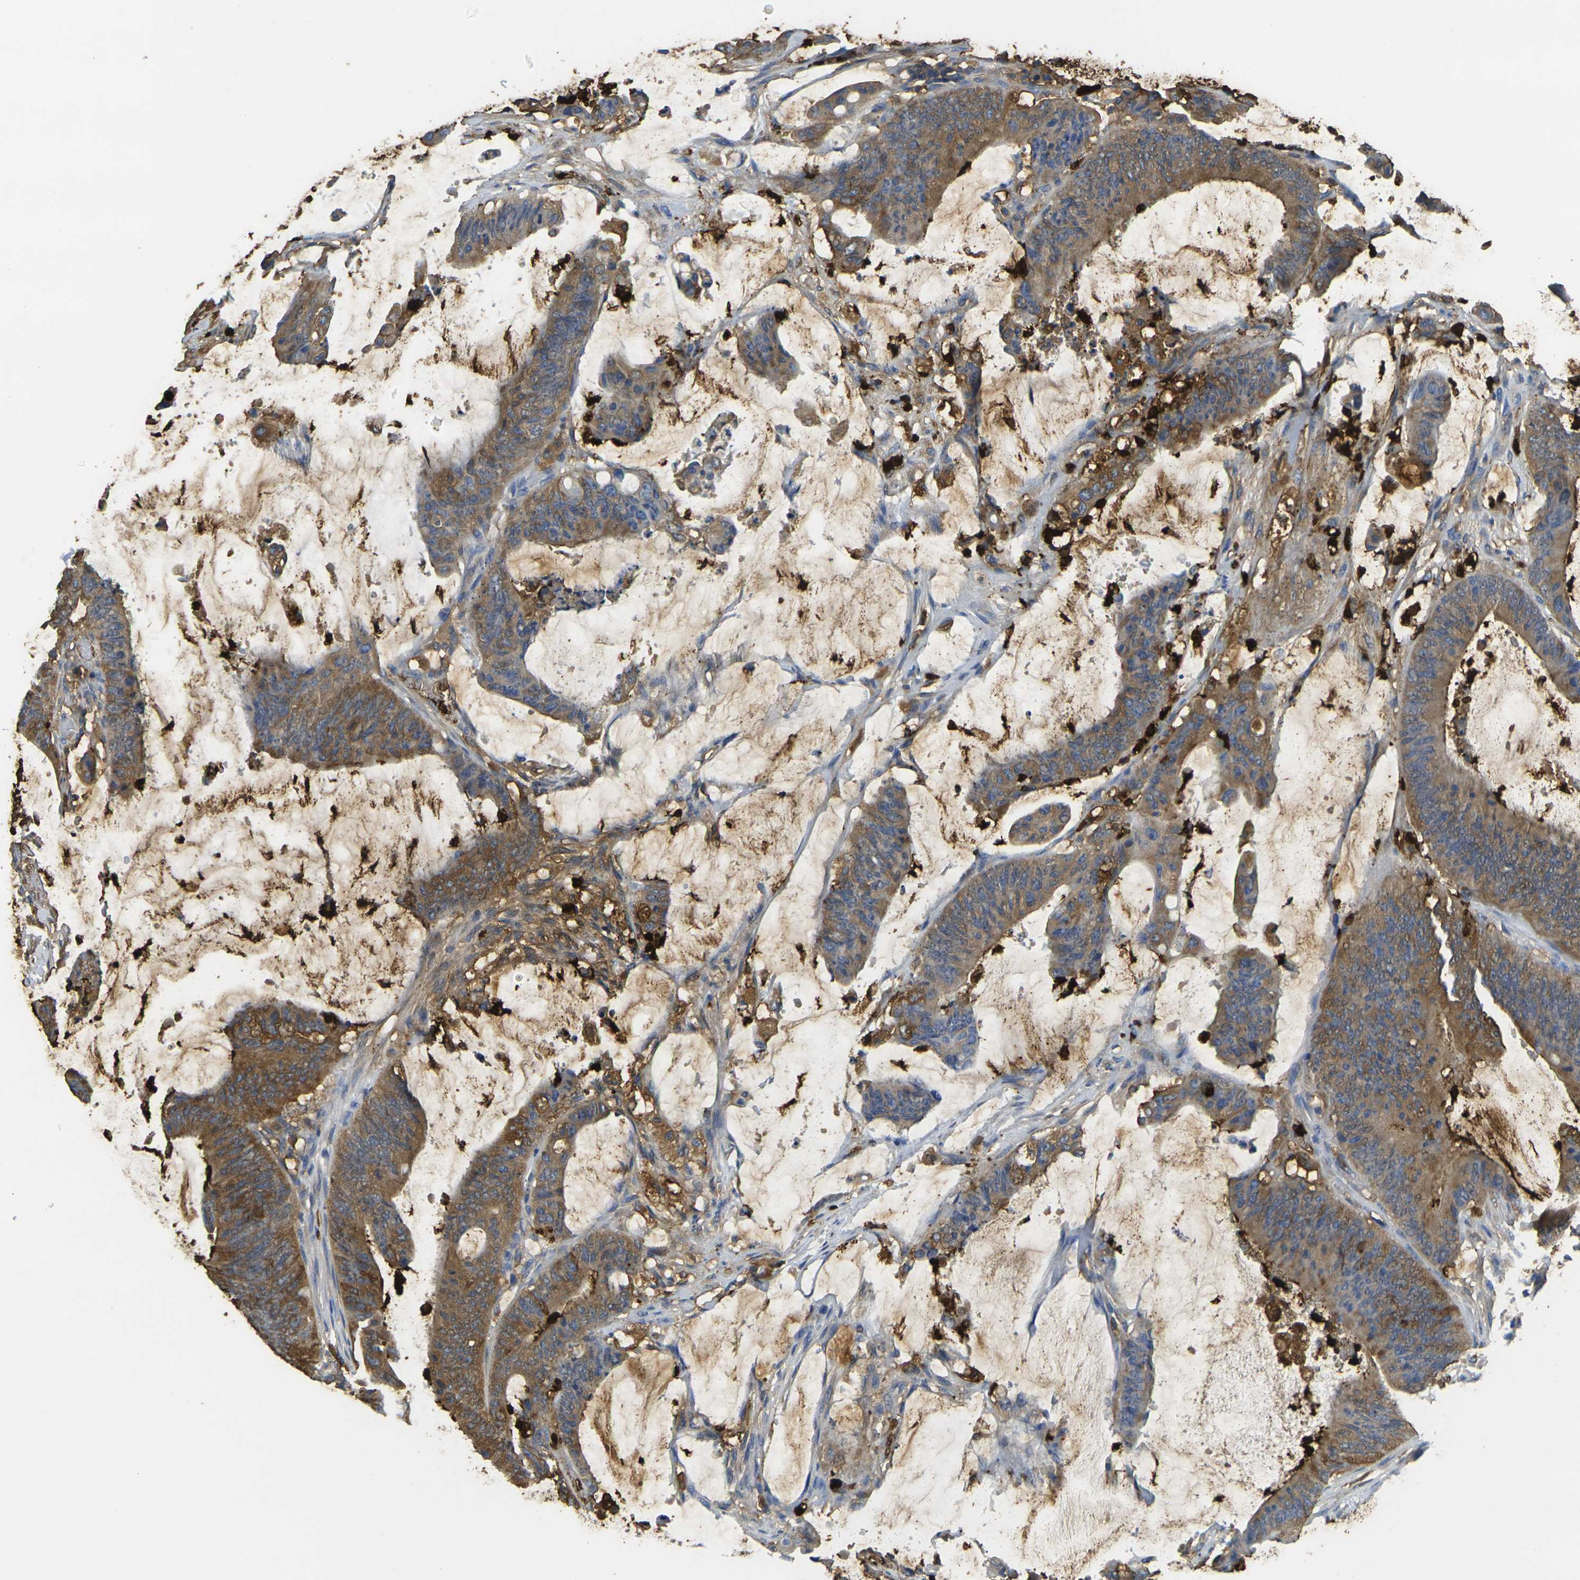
{"staining": {"intensity": "moderate", "quantity": ">75%", "location": "cytoplasmic/membranous"}, "tissue": "colorectal cancer", "cell_type": "Tumor cells", "image_type": "cancer", "snomed": [{"axis": "morphology", "description": "Adenocarcinoma, NOS"}, {"axis": "topography", "description": "Rectum"}], "caption": "Colorectal adenocarcinoma stained for a protein reveals moderate cytoplasmic/membranous positivity in tumor cells.", "gene": "S100A9", "patient": {"sex": "female", "age": 66}}